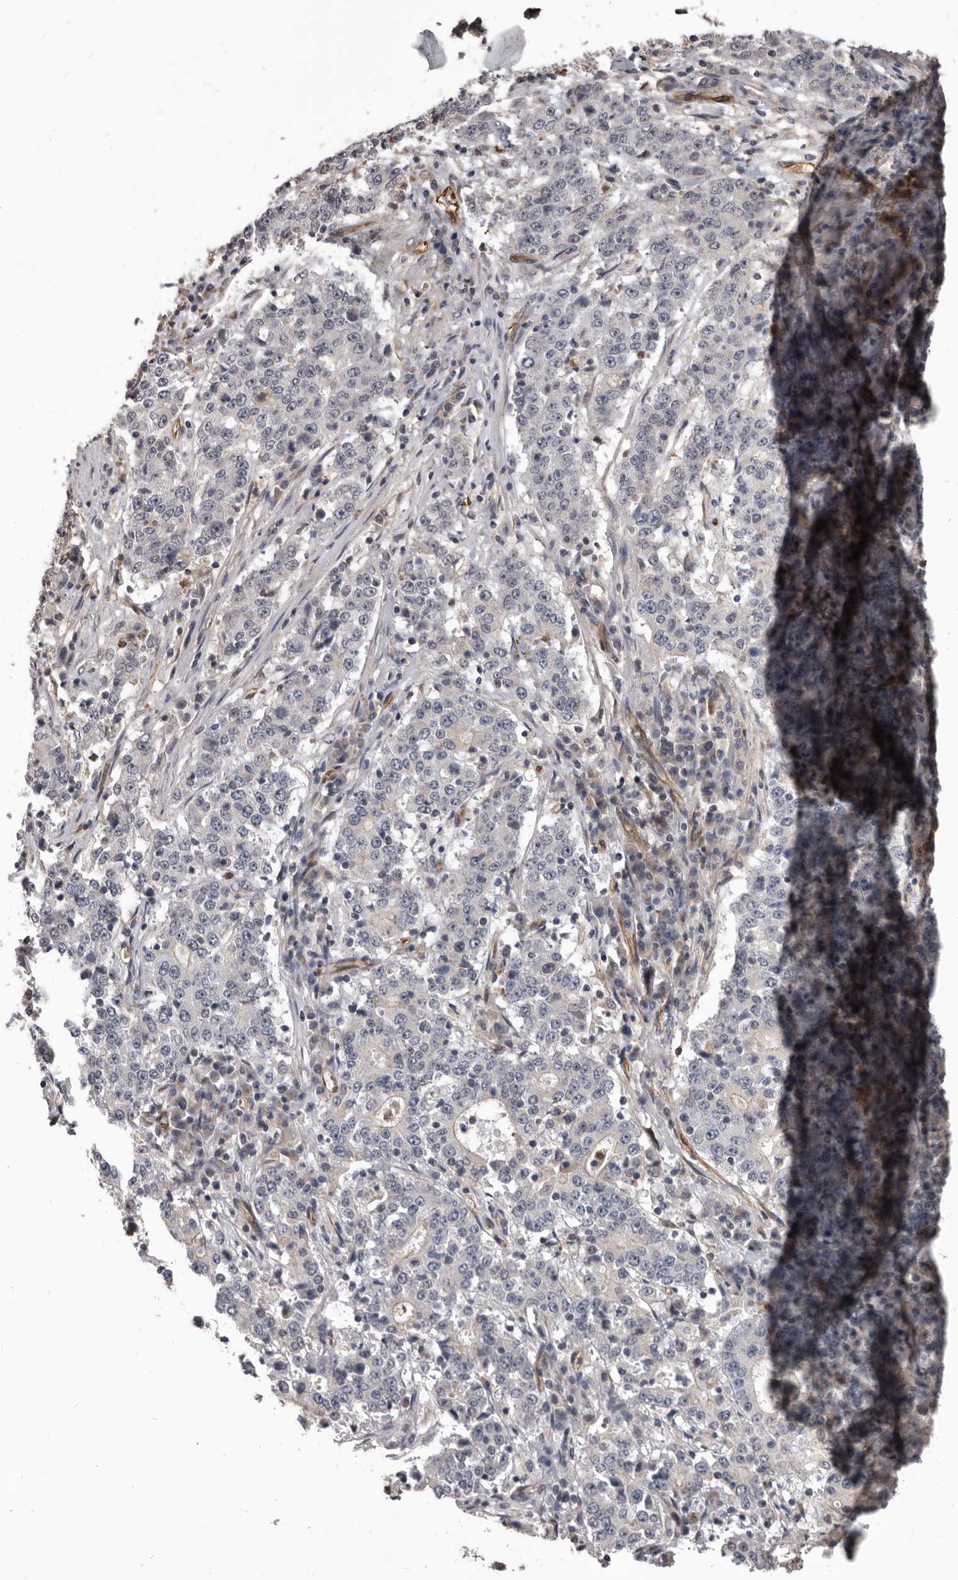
{"staining": {"intensity": "weak", "quantity": "<25%", "location": "cytoplasmic/membranous"}, "tissue": "stomach cancer", "cell_type": "Tumor cells", "image_type": "cancer", "snomed": [{"axis": "morphology", "description": "Adenocarcinoma, NOS"}, {"axis": "topography", "description": "Stomach"}], "caption": "Tumor cells are negative for protein expression in human stomach cancer.", "gene": "ADAMTS20", "patient": {"sex": "male", "age": 59}}